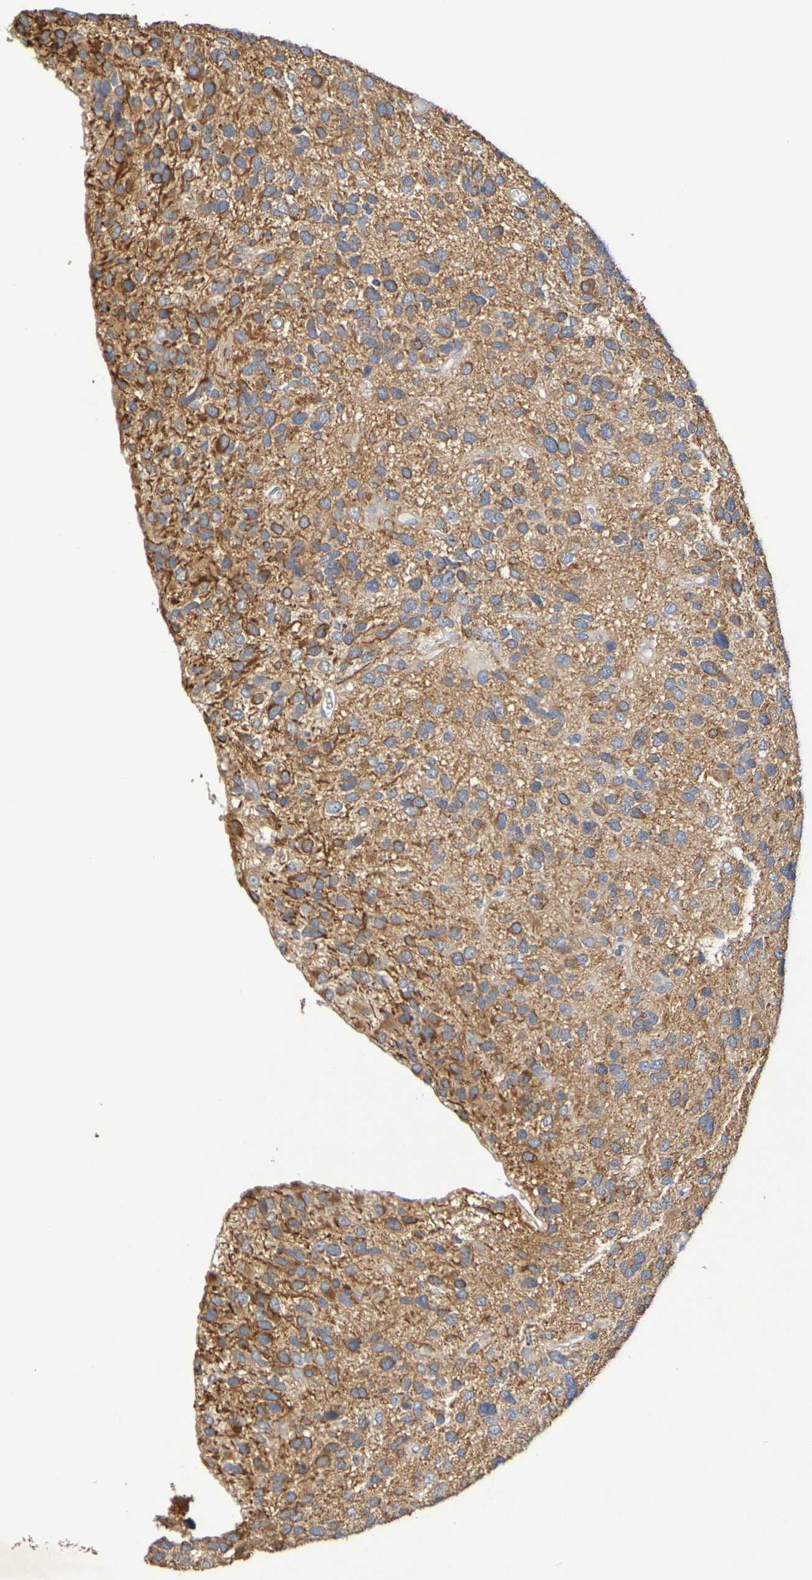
{"staining": {"intensity": "moderate", "quantity": ">75%", "location": "cytoplasmic/membranous"}, "tissue": "glioma", "cell_type": "Tumor cells", "image_type": "cancer", "snomed": [{"axis": "morphology", "description": "Glioma, malignant, High grade"}, {"axis": "topography", "description": "Brain"}], "caption": "A medium amount of moderate cytoplasmic/membranous positivity is present in about >75% of tumor cells in malignant glioma (high-grade) tissue.", "gene": "DCP2", "patient": {"sex": "female", "age": 58}}